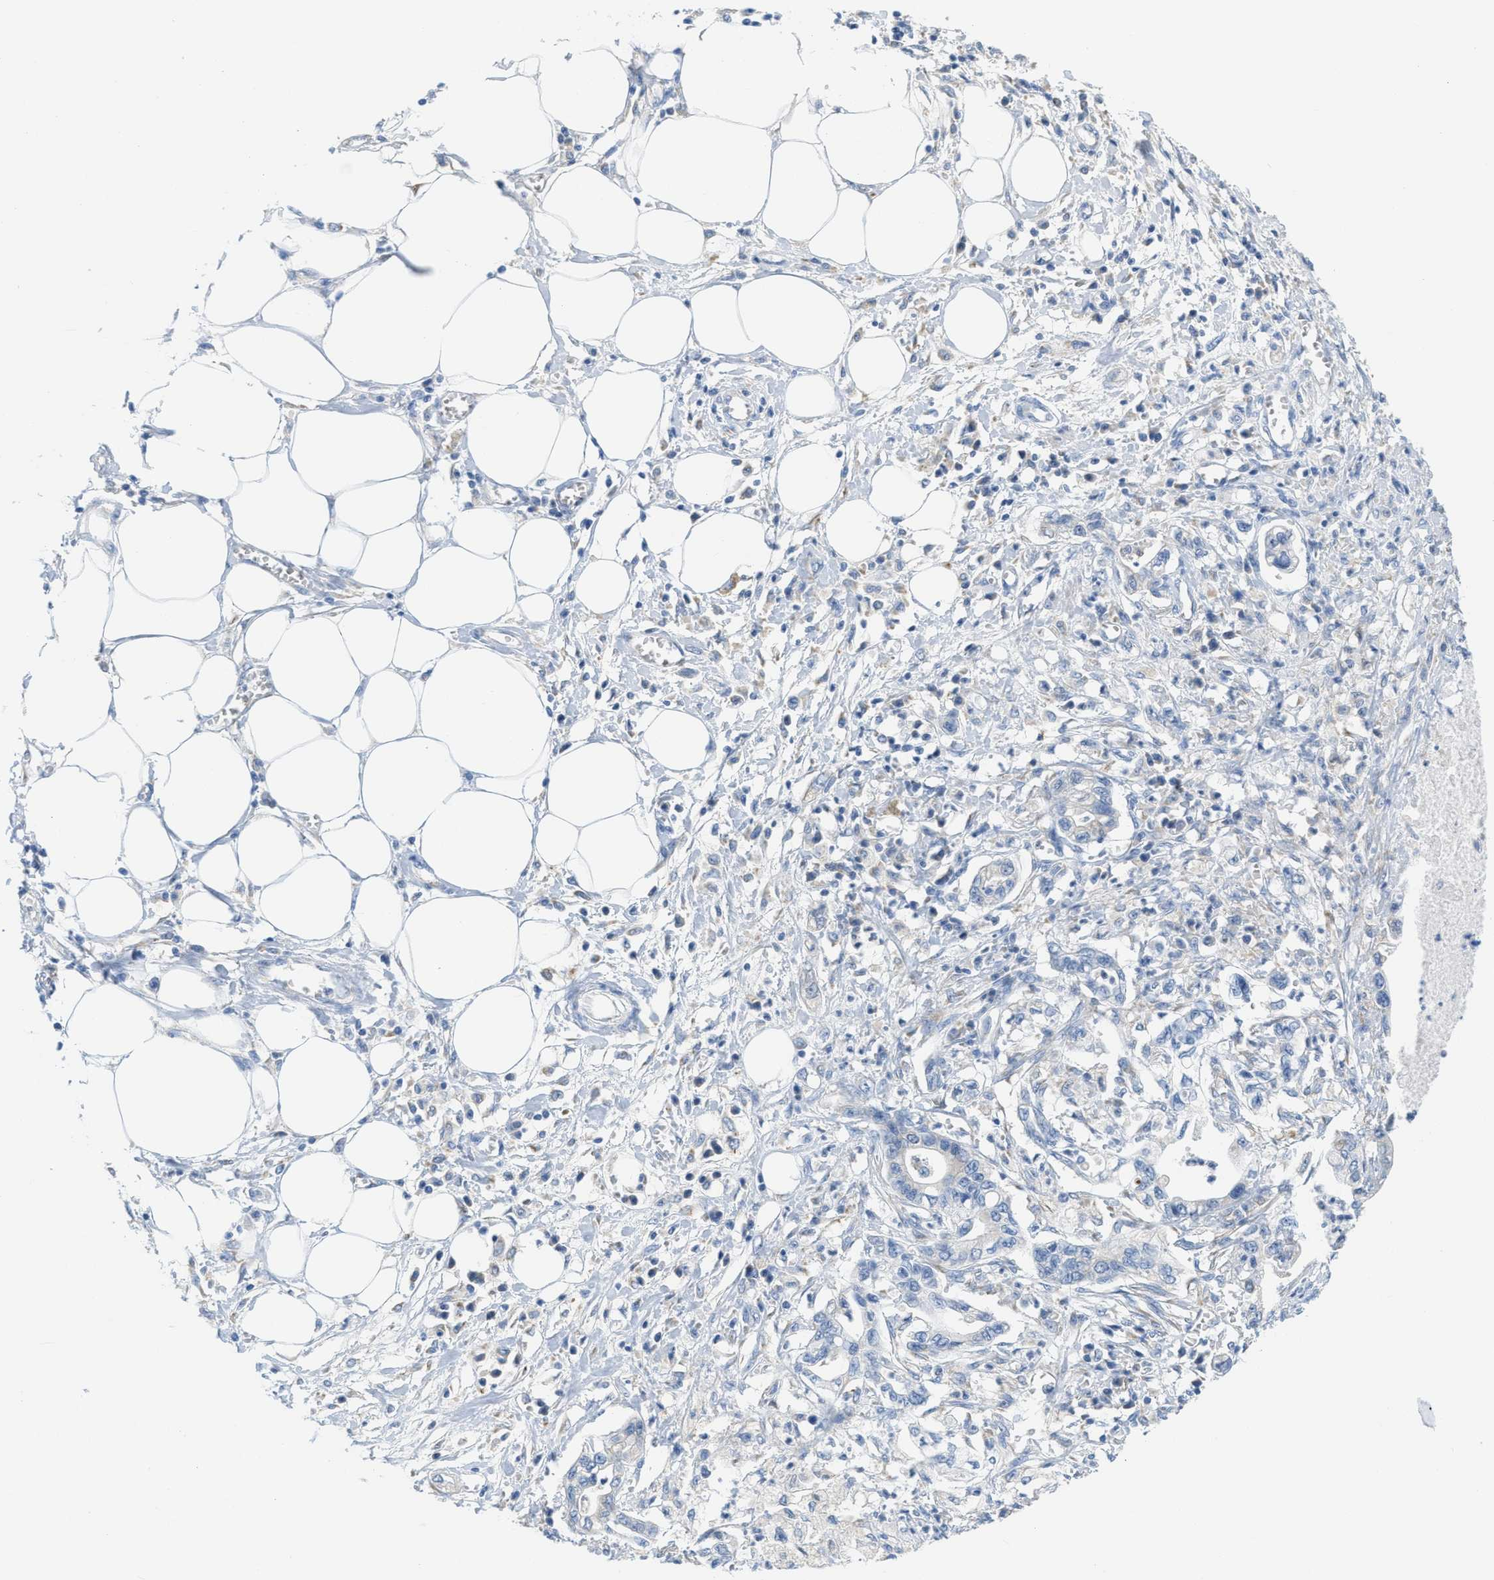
{"staining": {"intensity": "negative", "quantity": "none", "location": "none"}, "tissue": "pancreatic cancer", "cell_type": "Tumor cells", "image_type": "cancer", "snomed": [{"axis": "morphology", "description": "Adenocarcinoma, NOS"}, {"axis": "topography", "description": "Pancreas"}], "caption": "This is a image of immunohistochemistry staining of adenocarcinoma (pancreatic), which shows no expression in tumor cells.", "gene": "PTDSS1", "patient": {"sex": "male", "age": 56}}